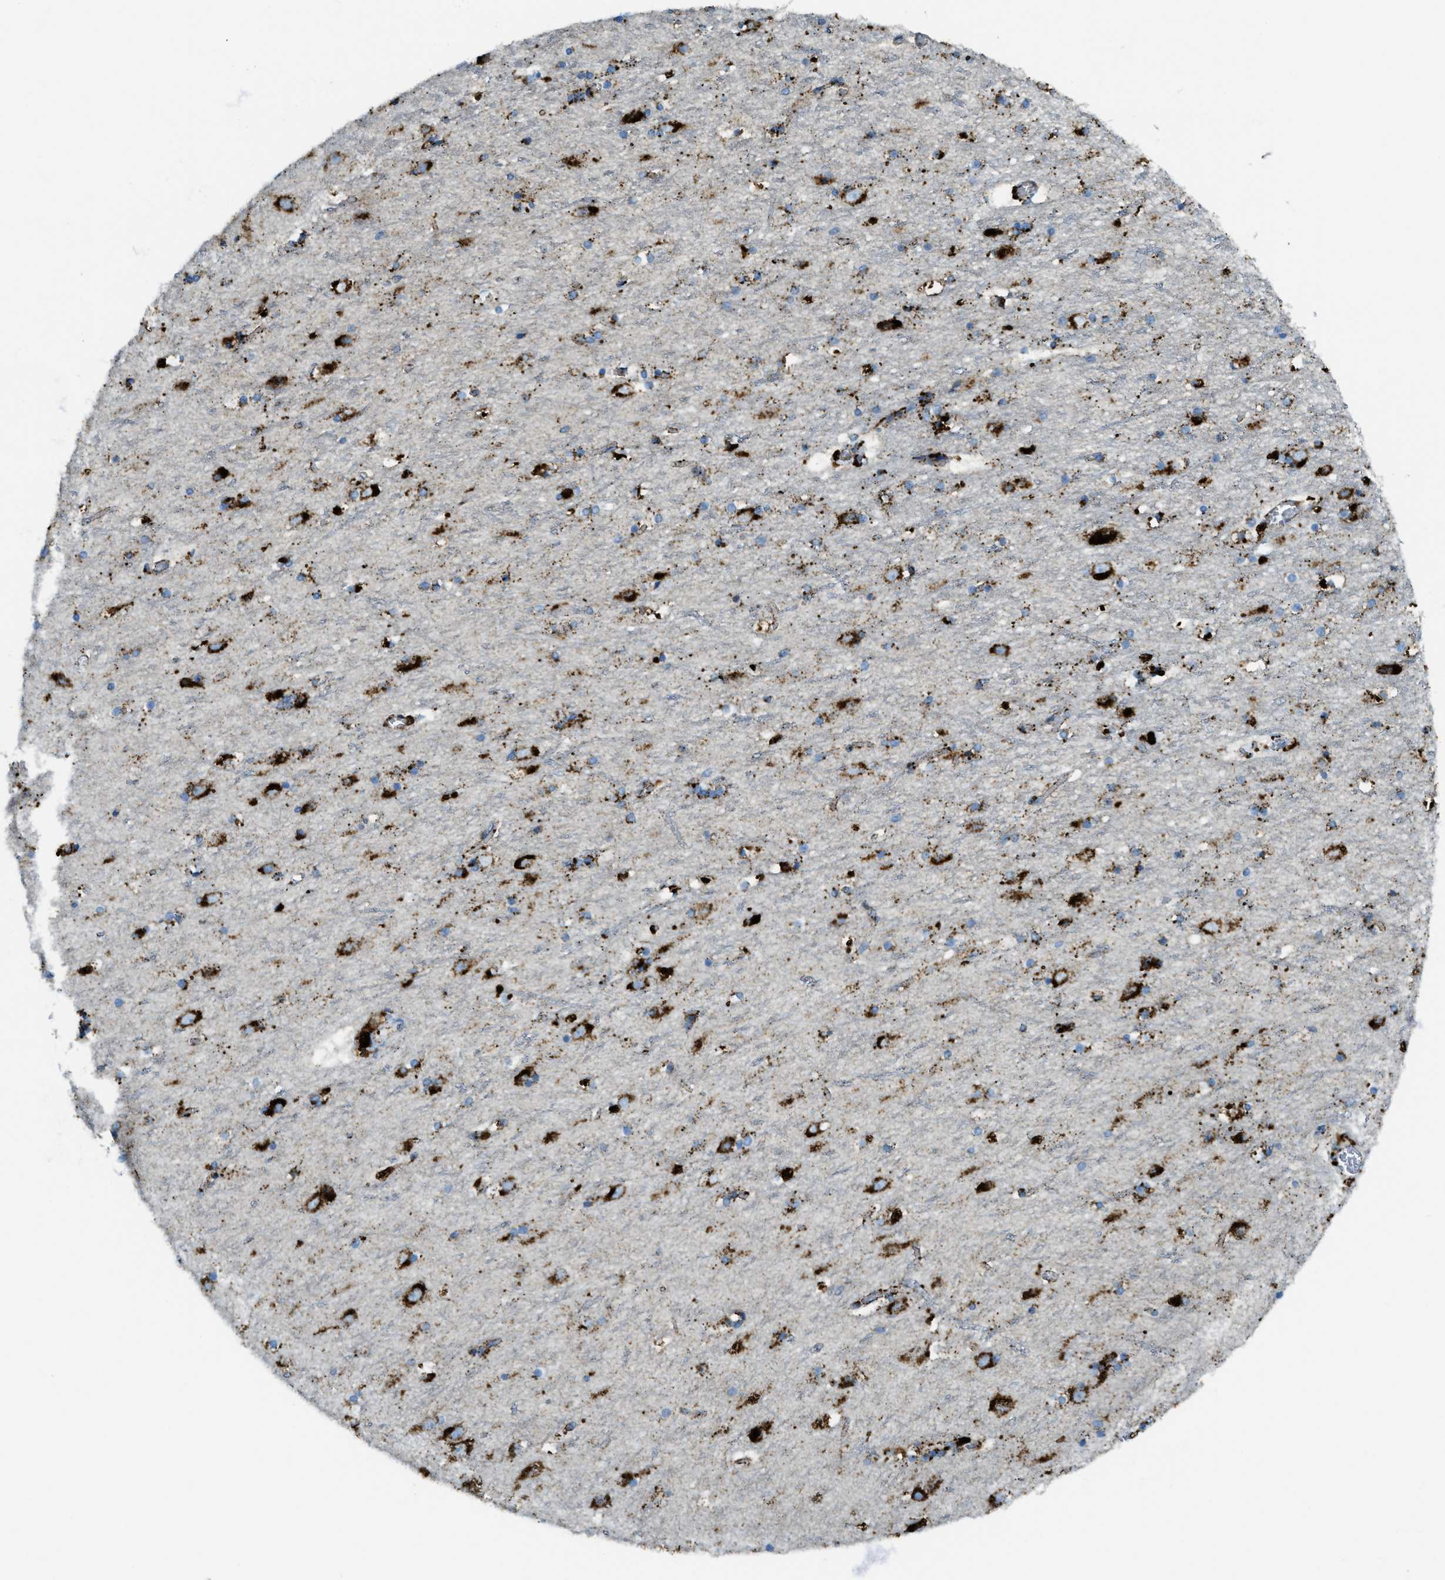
{"staining": {"intensity": "strong", "quantity": ">75%", "location": "cytoplasmic/membranous"}, "tissue": "cerebral cortex", "cell_type": "Endothelial cells", "image_type": "normal", "snomed": [{"axis": "morphology", "description": "Normal tissue, NOS"}, {"axis": "topography", "description": "Cerebral cortex"}], "caption": "Immunohistochemistry micrograph of unremarkable cerebral cortex stained for a protein (brown), which demonstrates high levels of strong cytoplasmic/membranous expression in about >75% of endothelial cells.", "gene": "SCARB2", "patient": {"sex": "male", "age": 45}}